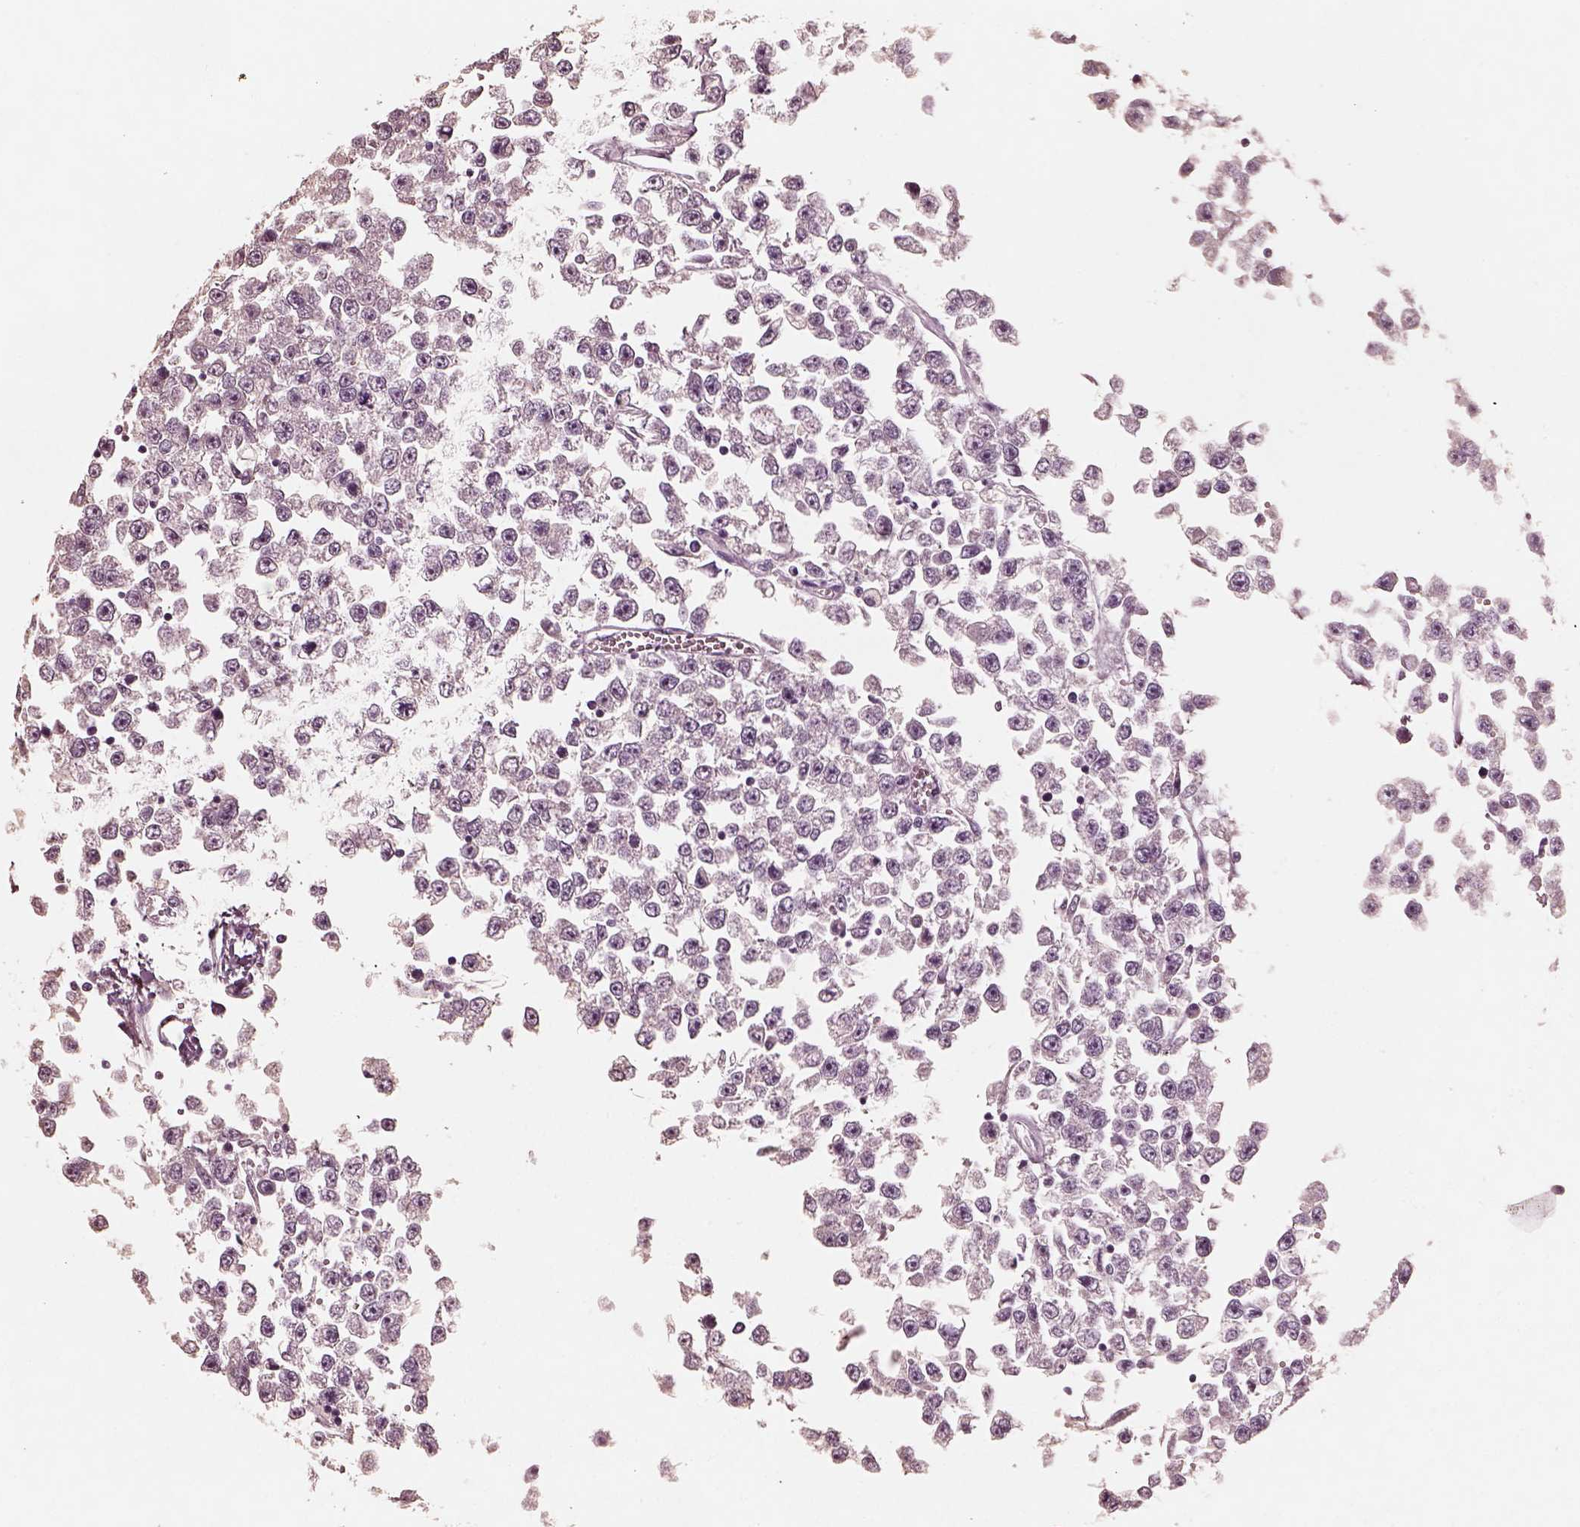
{"staining": {"intensity": "negative", "quantity": "none", "location": "none"}, "tissue": "testis cancer", "cell_type": "Tumor cells", "image_type": "cancer", "snomed": [{"axis": "morphology", "description": "Seminoma, NOS"}, {"axis": "topography", "description": "Testis"}], "caption": "Immunohistochemistry image of human testis seminoma stained for a protein (brown), which displays no expression in tumor cells.", "gene": "RS1", "patient": {"sex": "male", "age": 34}}